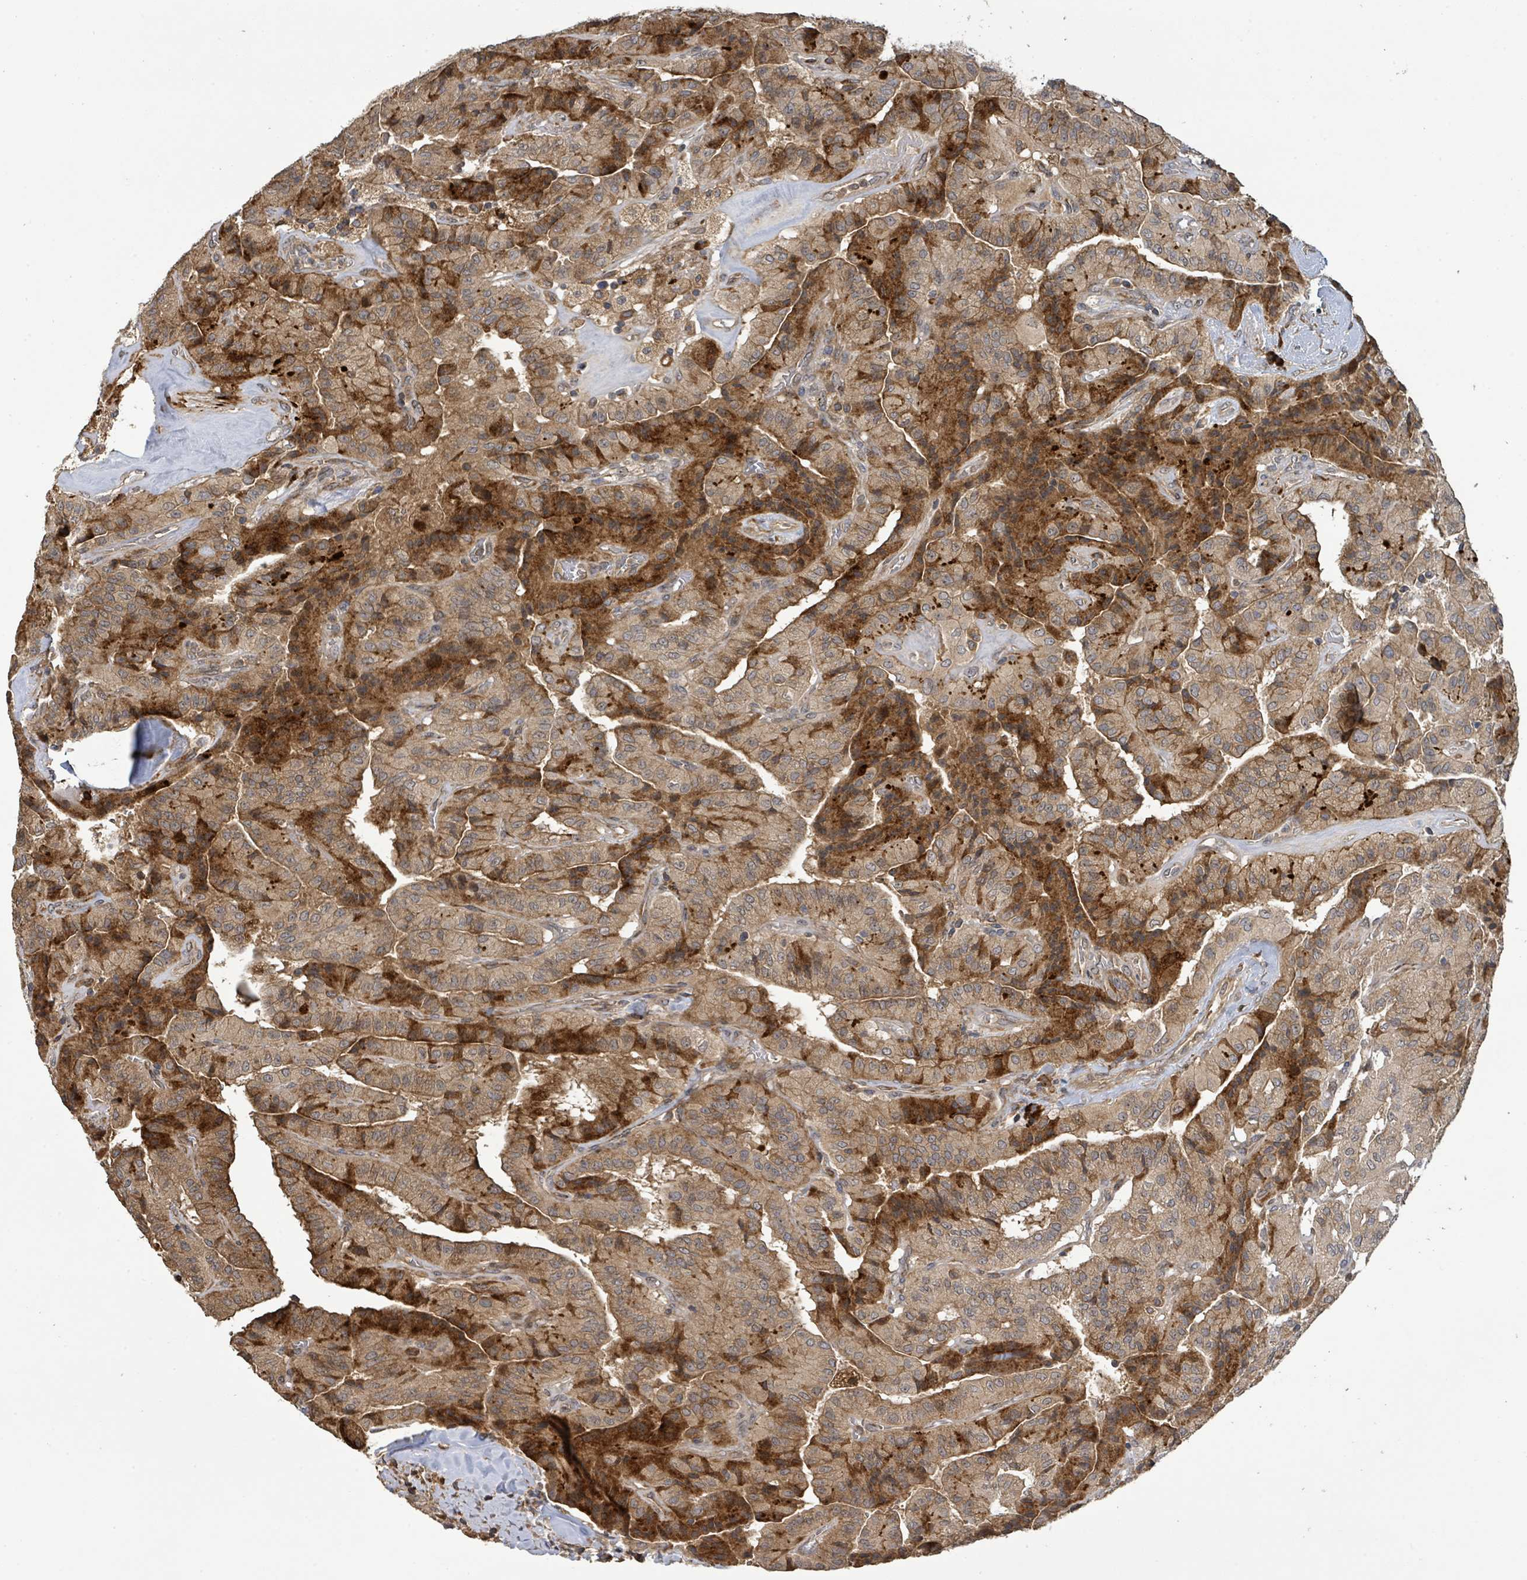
{"staining": {"intensity": "strong", "quantity": ">75%", "location": "cytoplasmic/membranous"}, "tissue": "thyroid cancer", "cell_type": "Tumor cells", "image_type": "cancer", "snomed": [{"axis": "morphology", "description": "Normal tissue, NOS"}, {"axis": "morphology", "description": "Papillary adenocarcinoma, NOS"}, {"axis": "topography", "description": "Thyroid gland"}], "caption": "Thyroid papillary adenocarcinoma tissue shows strong cytoplasmic/membranous staining in approximately >75% of tumor cells, visualized by immunohistochemistry.", "gene": "STARD4", "patient": {"sex": "female", "age": 59}}